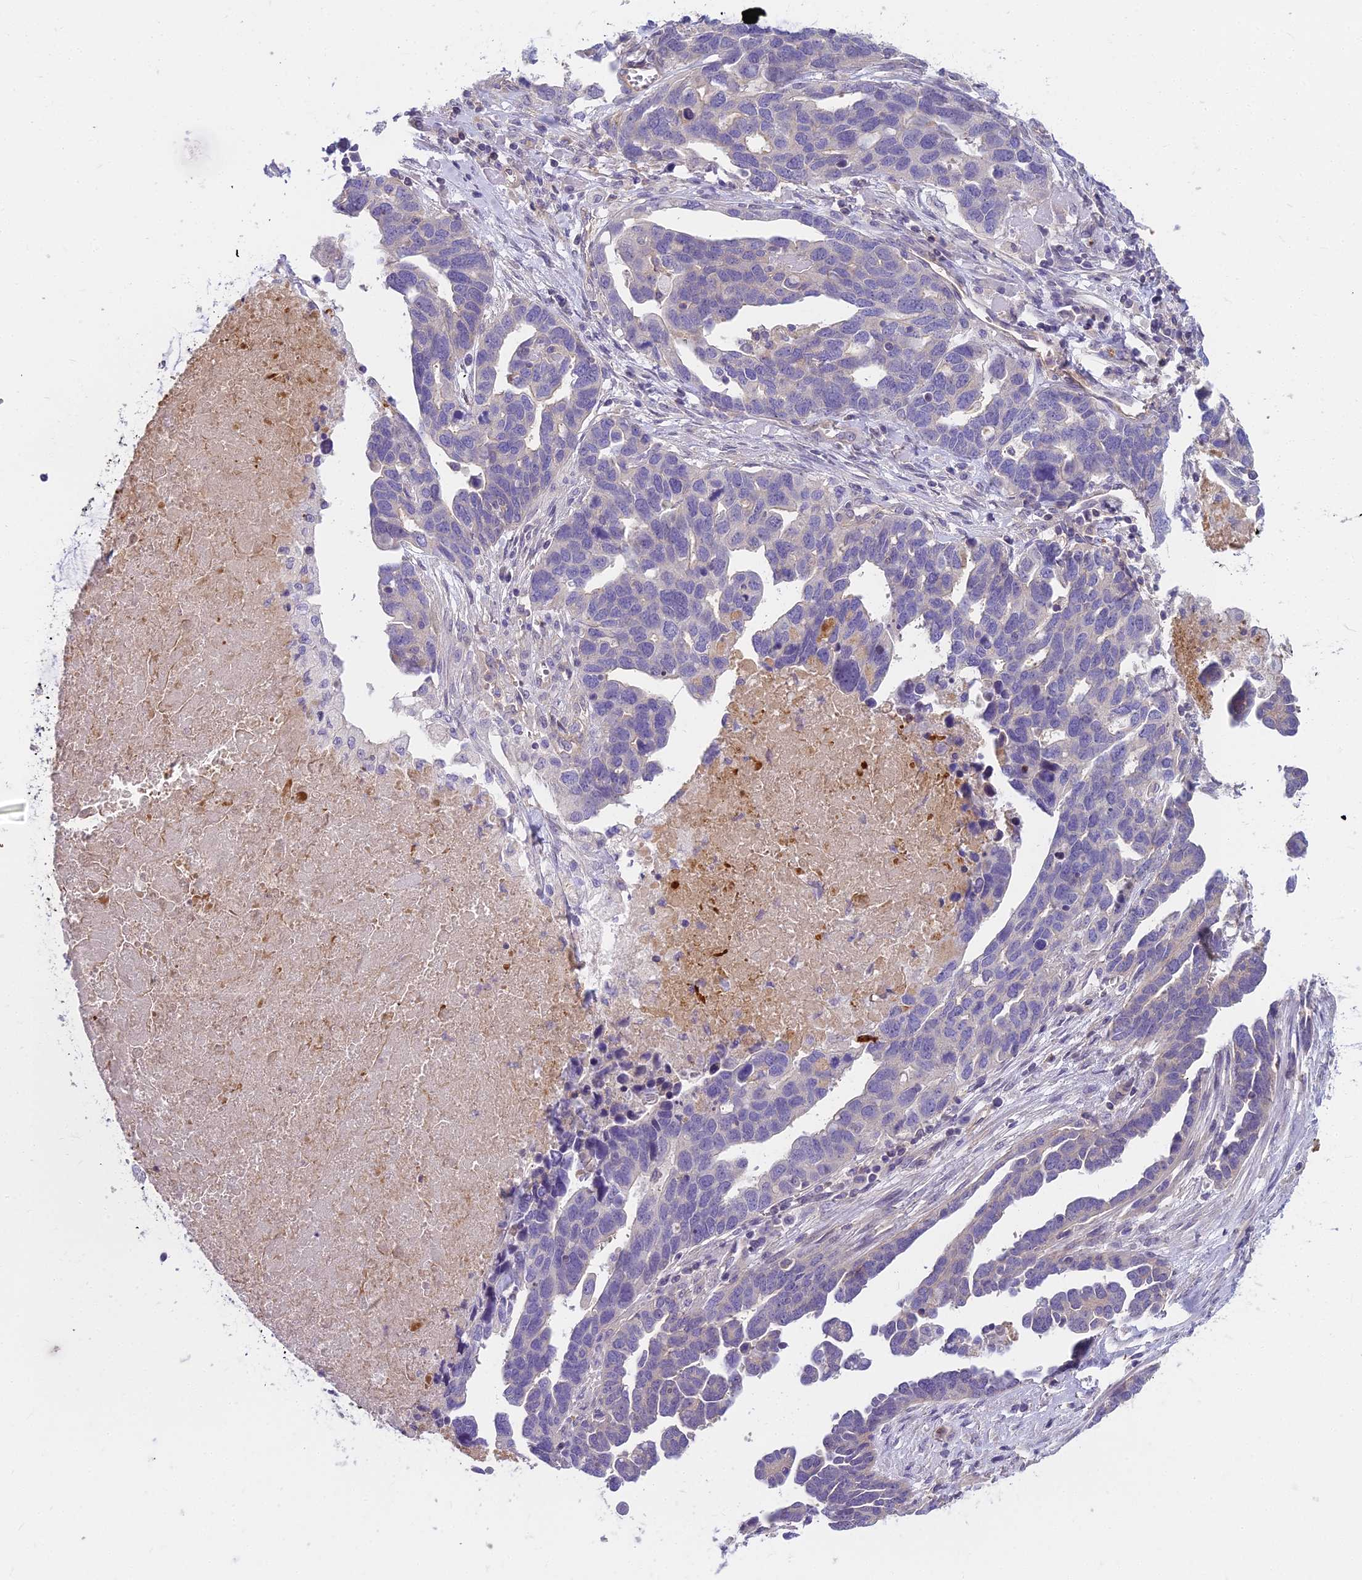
{"staining": {"intensity": "negative", "quantity": "none", "location": "none"}, "tissue": "ovarian cancer", "cell_type": "Tumor cells", "image_type": "cancer", "snomed": [{"axis": "morphology", "description": "Cystadenocarcinoma, serous, NOS"}, {"axis": "topography", "description": "Ovary"}], "caption": "IHC of serous cystadenocarcinoma (ovarian) exhibits no positivity in tumor cells.", "gene": "HLA-DOA", "patient": {"sex": "female", "age": 54}}